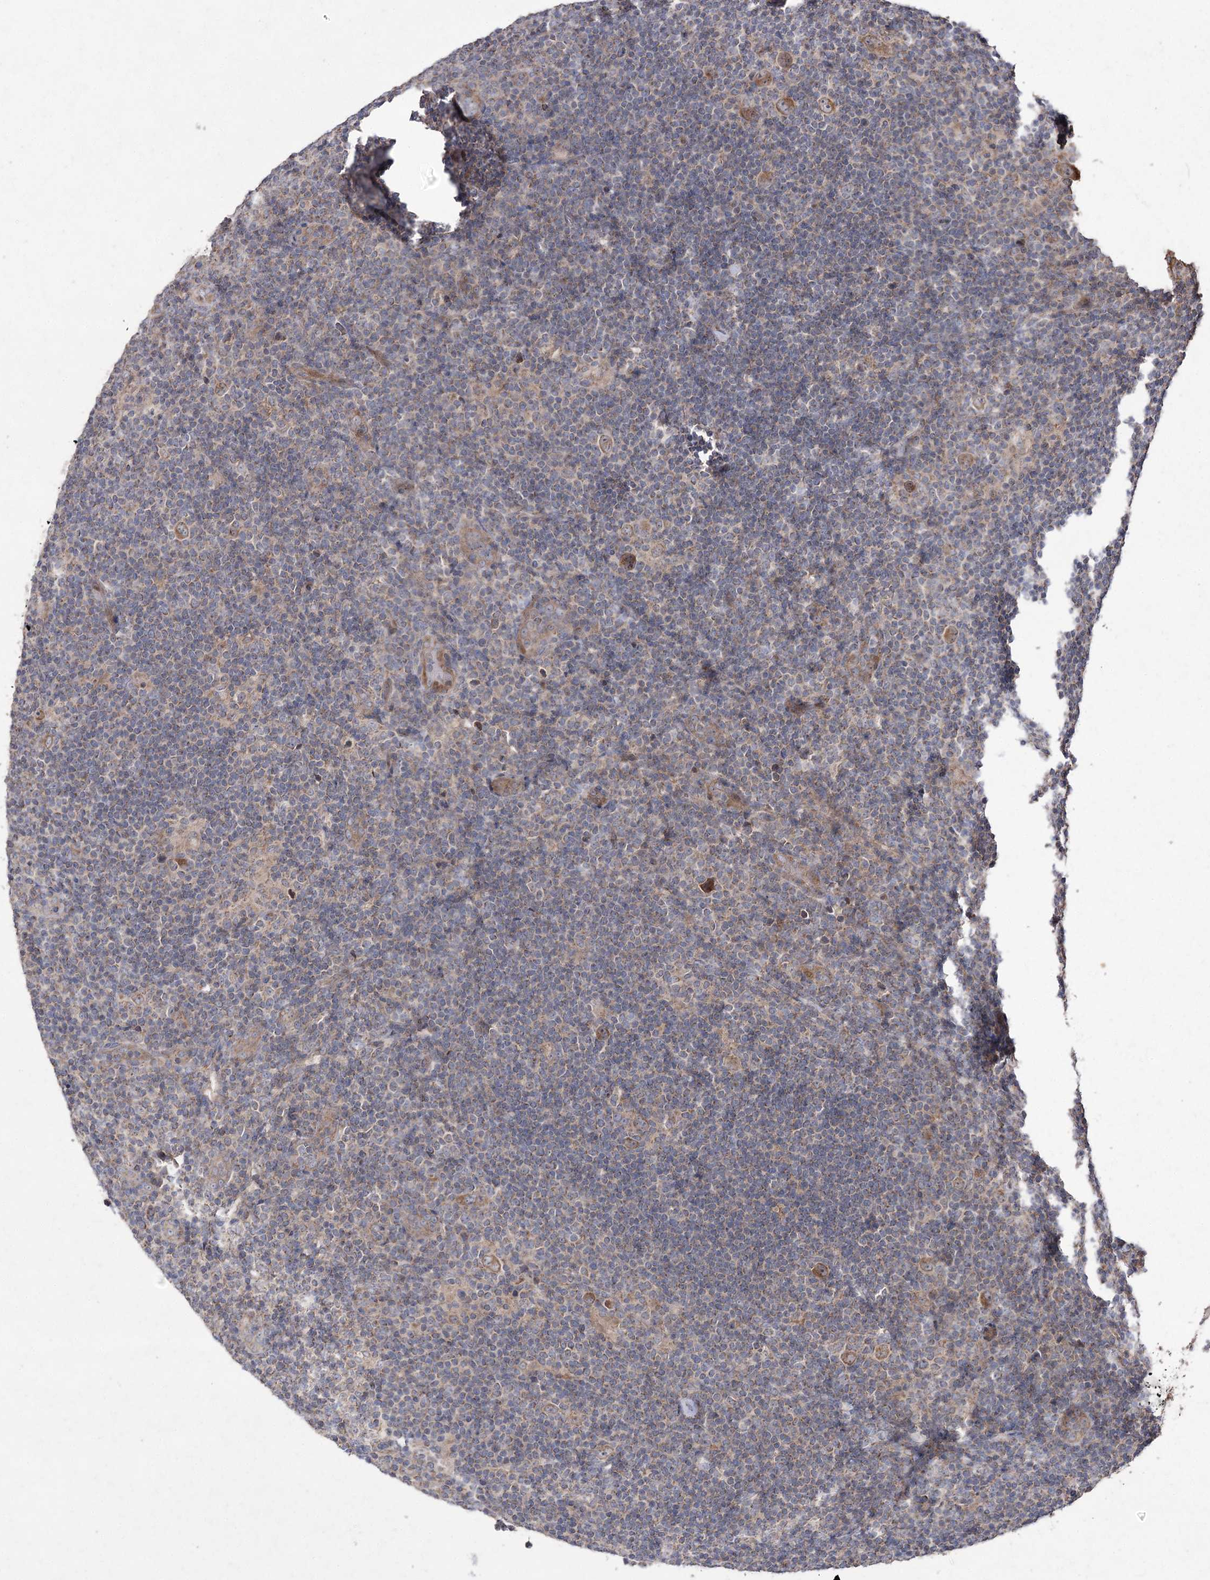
{"staining": {"intensity": "moderate", "quantity": ">75%", "location": "cytoplasmic/membranous"}, "tissue": "lymphoma", "cell_type": "Tumor cells", "image_type": "cancer", "snomed": [{"axis": "morphology", "description": "Hodgkin's disease, NOS"}, {"axis": "topography", "description": "Lymph node"}], "caption": "A histopathology image showing moderate cytoplasmic/membranous staining in approximately >75% of tumor cells in lymphoma, as visualized by brown immunohistochemical staining.", "gene": "FANCL", "patient": {"sex": "female", "age": 57}}